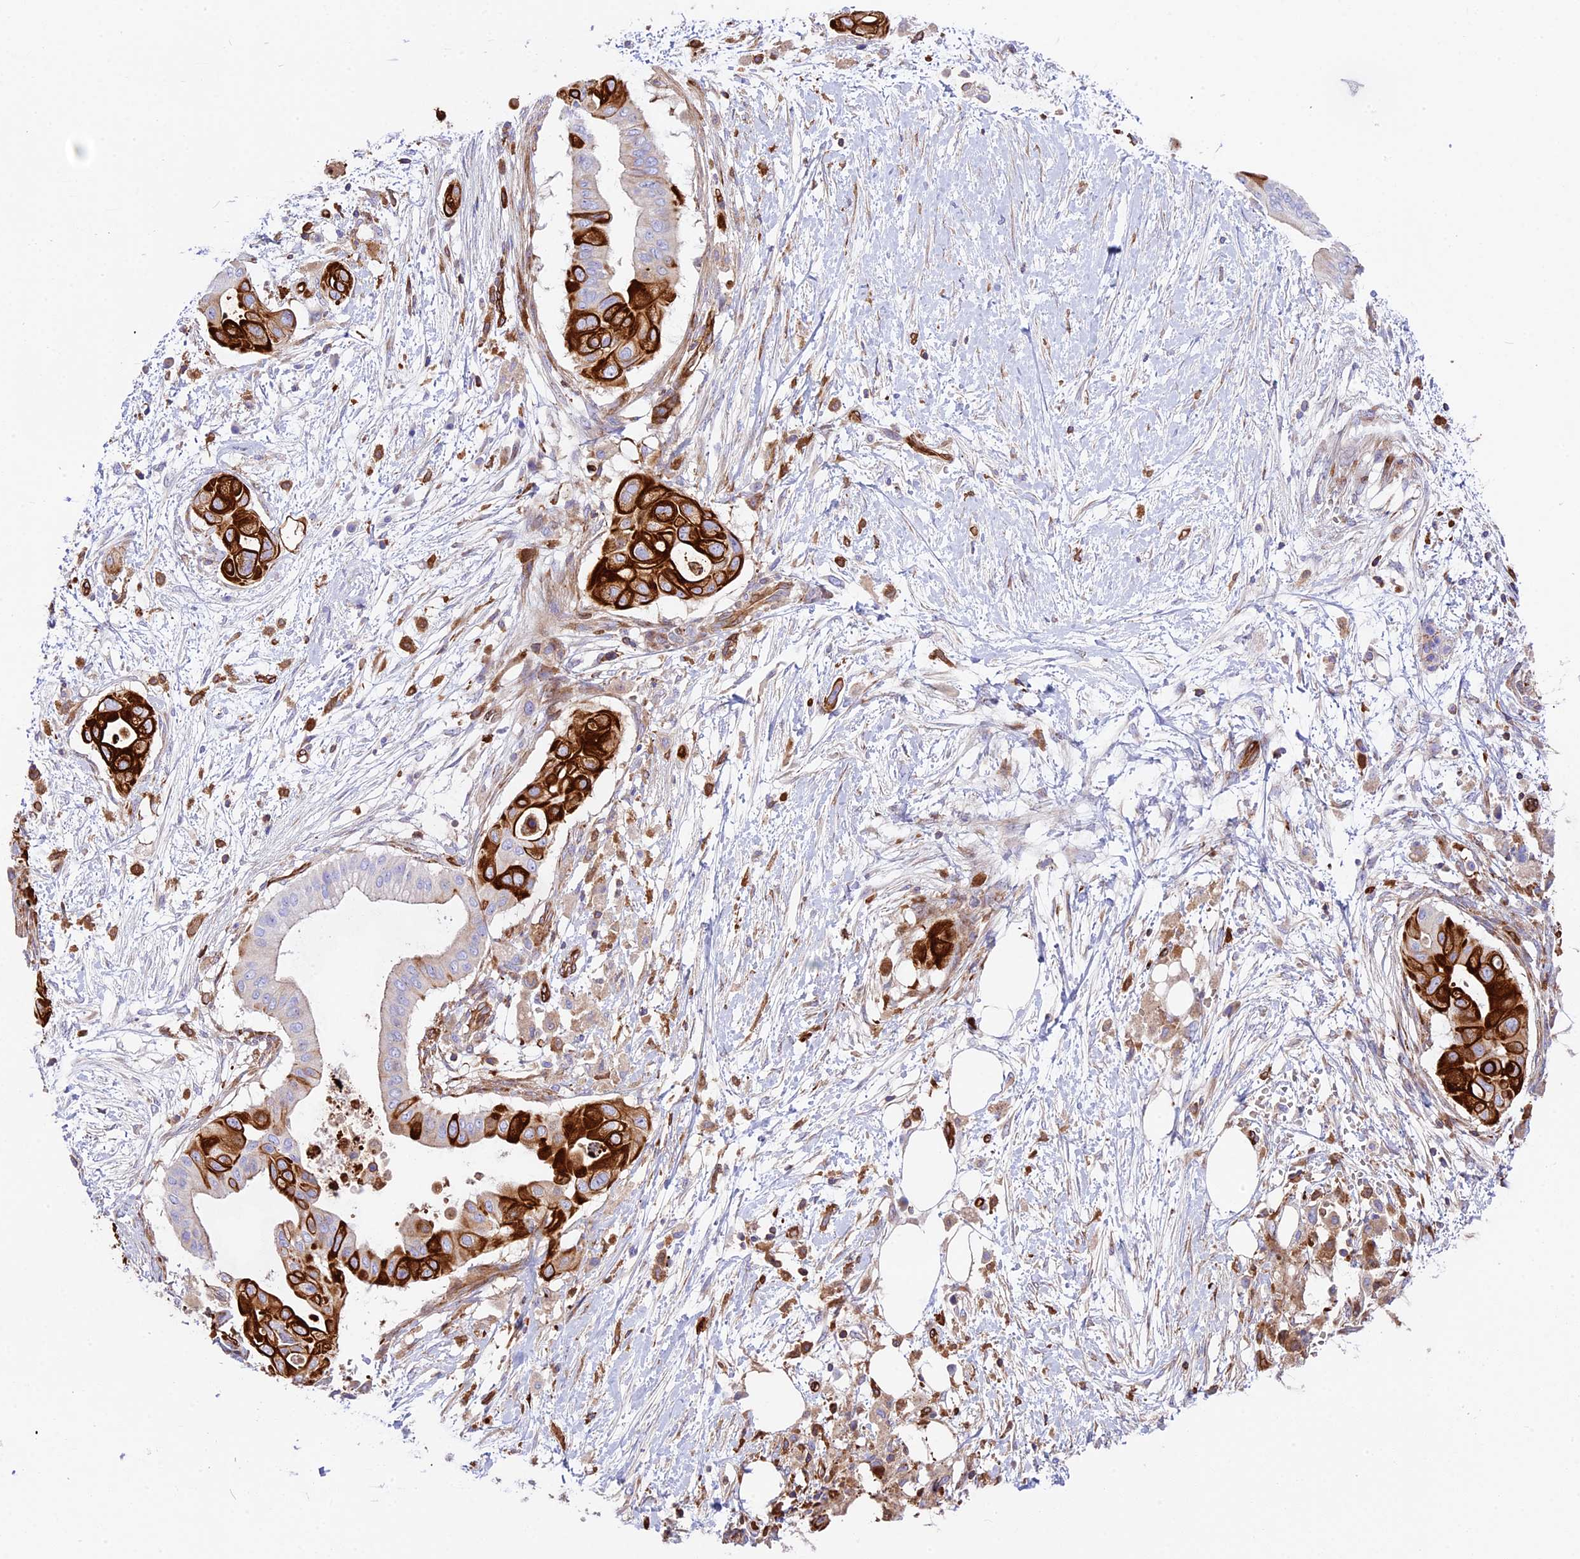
{"staining": {"intensity": "strong", "quantity": "25%-75%", "location": "cytoplasmic/membranous"}, "tissue": "pancreatic cancer", "cell_type": "Tumor cells", "image_type": "cancer", "snomed": [{"axis": "morphology", "description": "Adenocarcinoma, NOS"}, {"axis": "topography", "description": "Pancreas"}], "caption": "A high-resolution photomicrograph shows immunohistochemistry (IHC) staining of pancreatic adenocarcinoma, which demonstrates strong cytoplasmic/membranous positivity in approximately 25%-75% of tumor cells.", "gene": "CD99L2", "patient": {"sex": "male", "age": 68}}